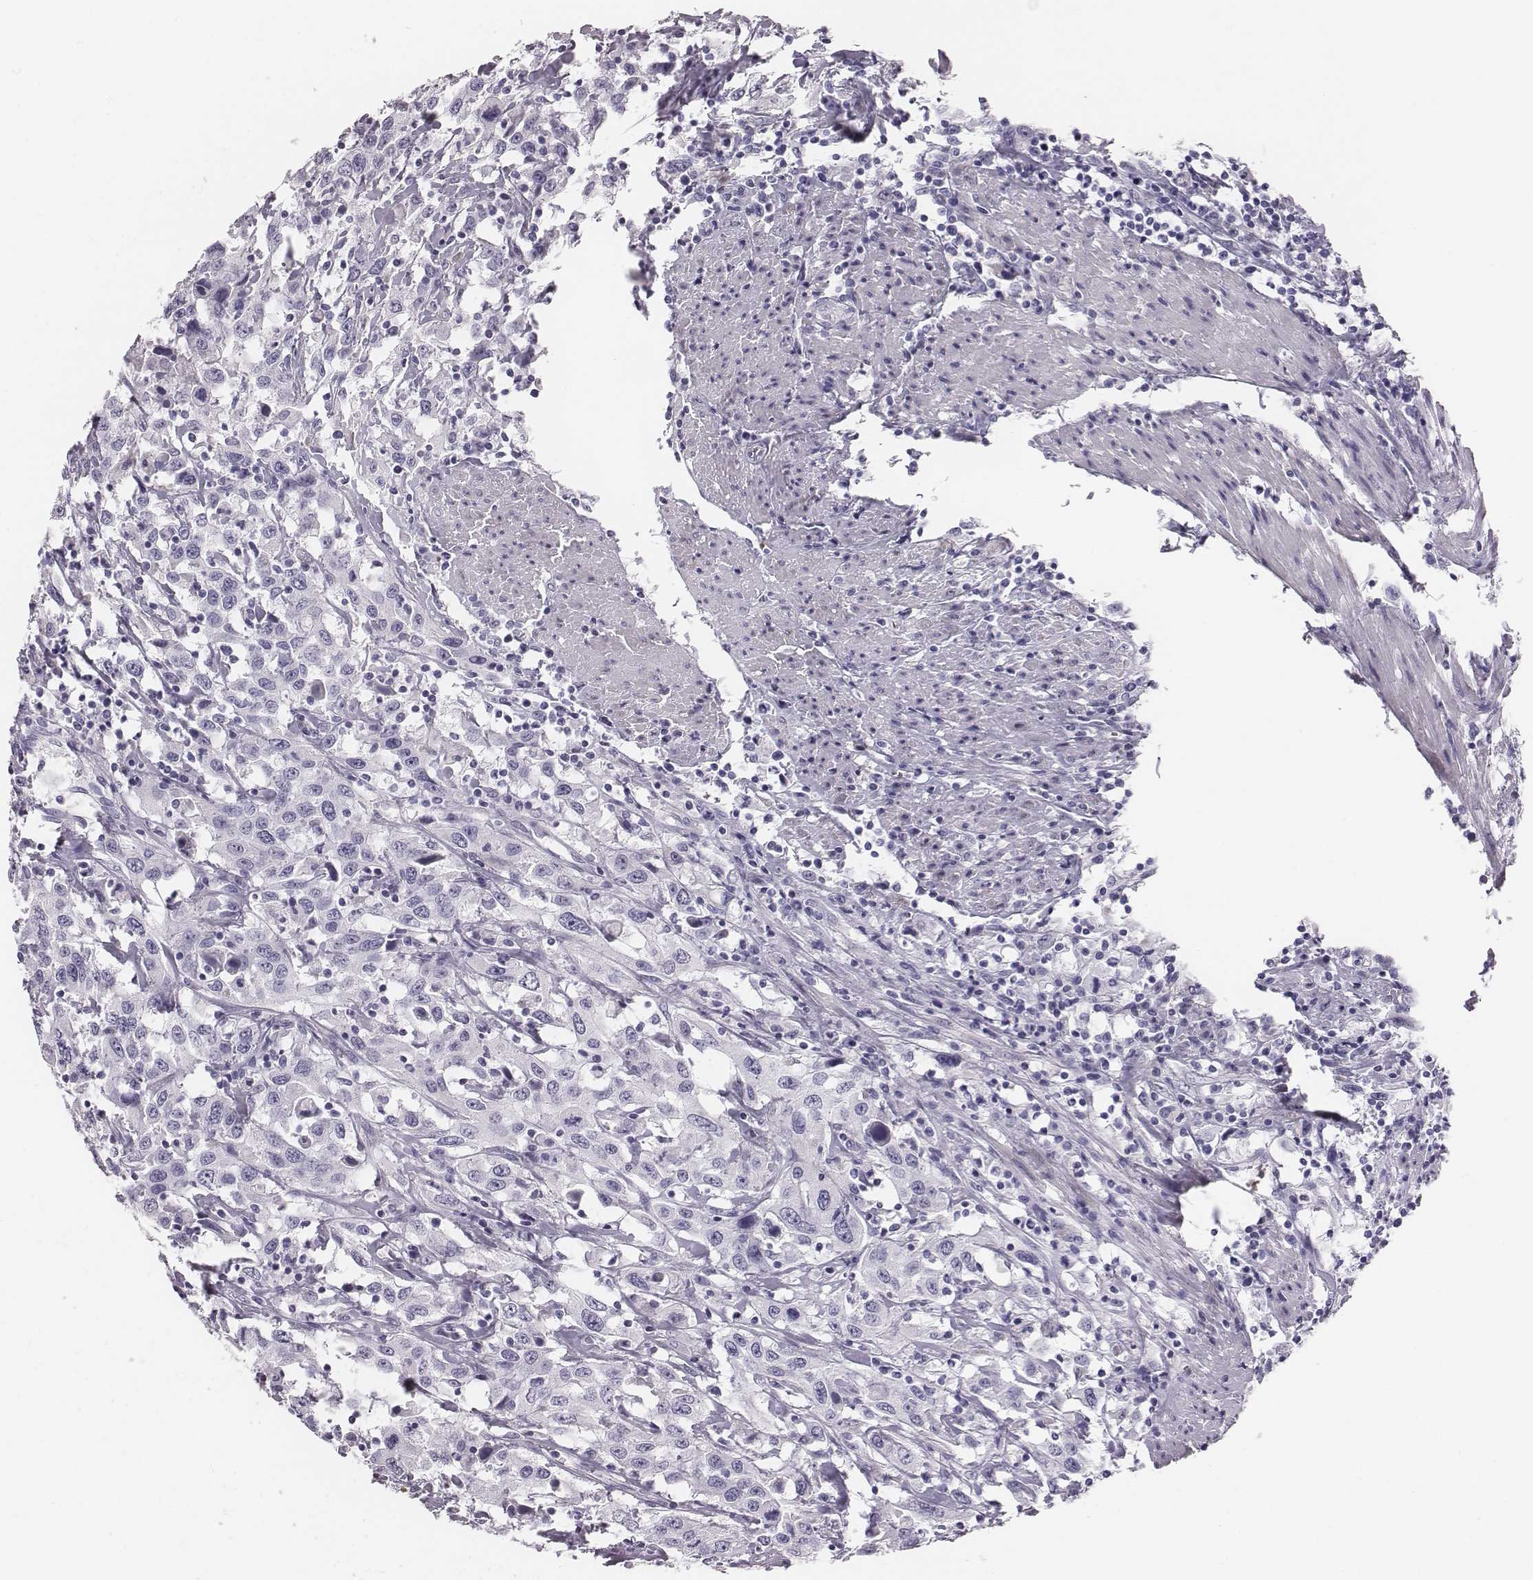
{"staining": {"intensity": "negative", "quantity": "none", "location": "none"}, "tissue": "urothelial cancer", "cell_type": "Tumor cells", "image_type": "cancer", "snomed": [{"axis": "morphology", "description": "Urothelial carcinoma, High grade"}, {"axis": "topography", "description": "Urinary bladder"}], "caption": "Tumor cells show no significant positivity in urothelial cancer.", "gene": "HBZ", "patient": {"sex": "male", "age": 61}}